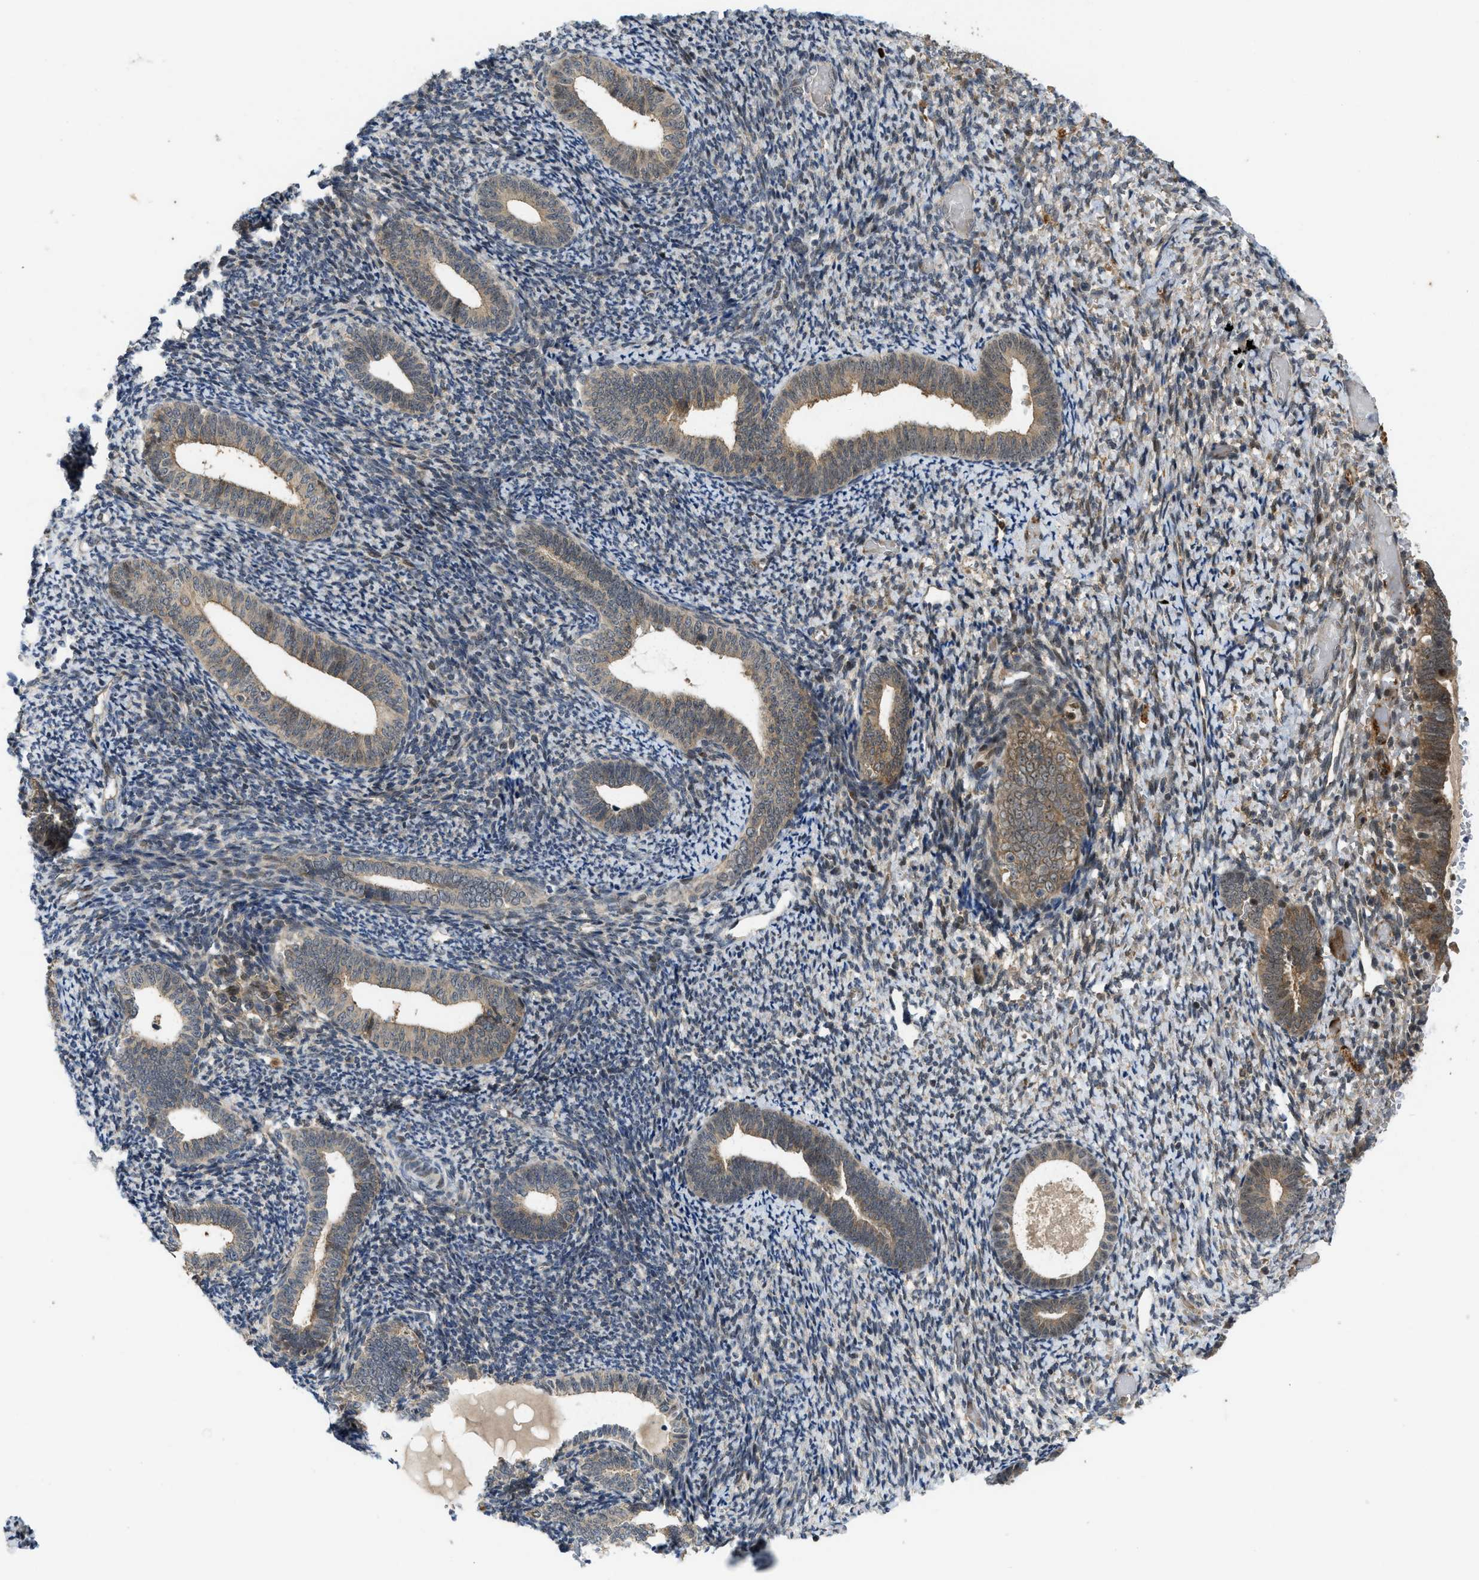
{"staining": {"intensity": "negative", "quantity": "none", "location": "none"}, "tissue": "endometrium", "cell_type": "Cells in endometrial stroma", "image_type": "normal", "snomed": [{"axis": "morphology", "description": "Normal tissue, NOS"}, {"axis": "topography", "description": "Endometrium"}], "caption": "This micrograph is of normal endometrium stained with immunohistochemistry to label a protein in brown with the nuclei are counter-stained blue. There is no positivity in cells in endometrial stroma.", "gene": "DNAJC28", "patient": {"sex": "female", "age": 66}}